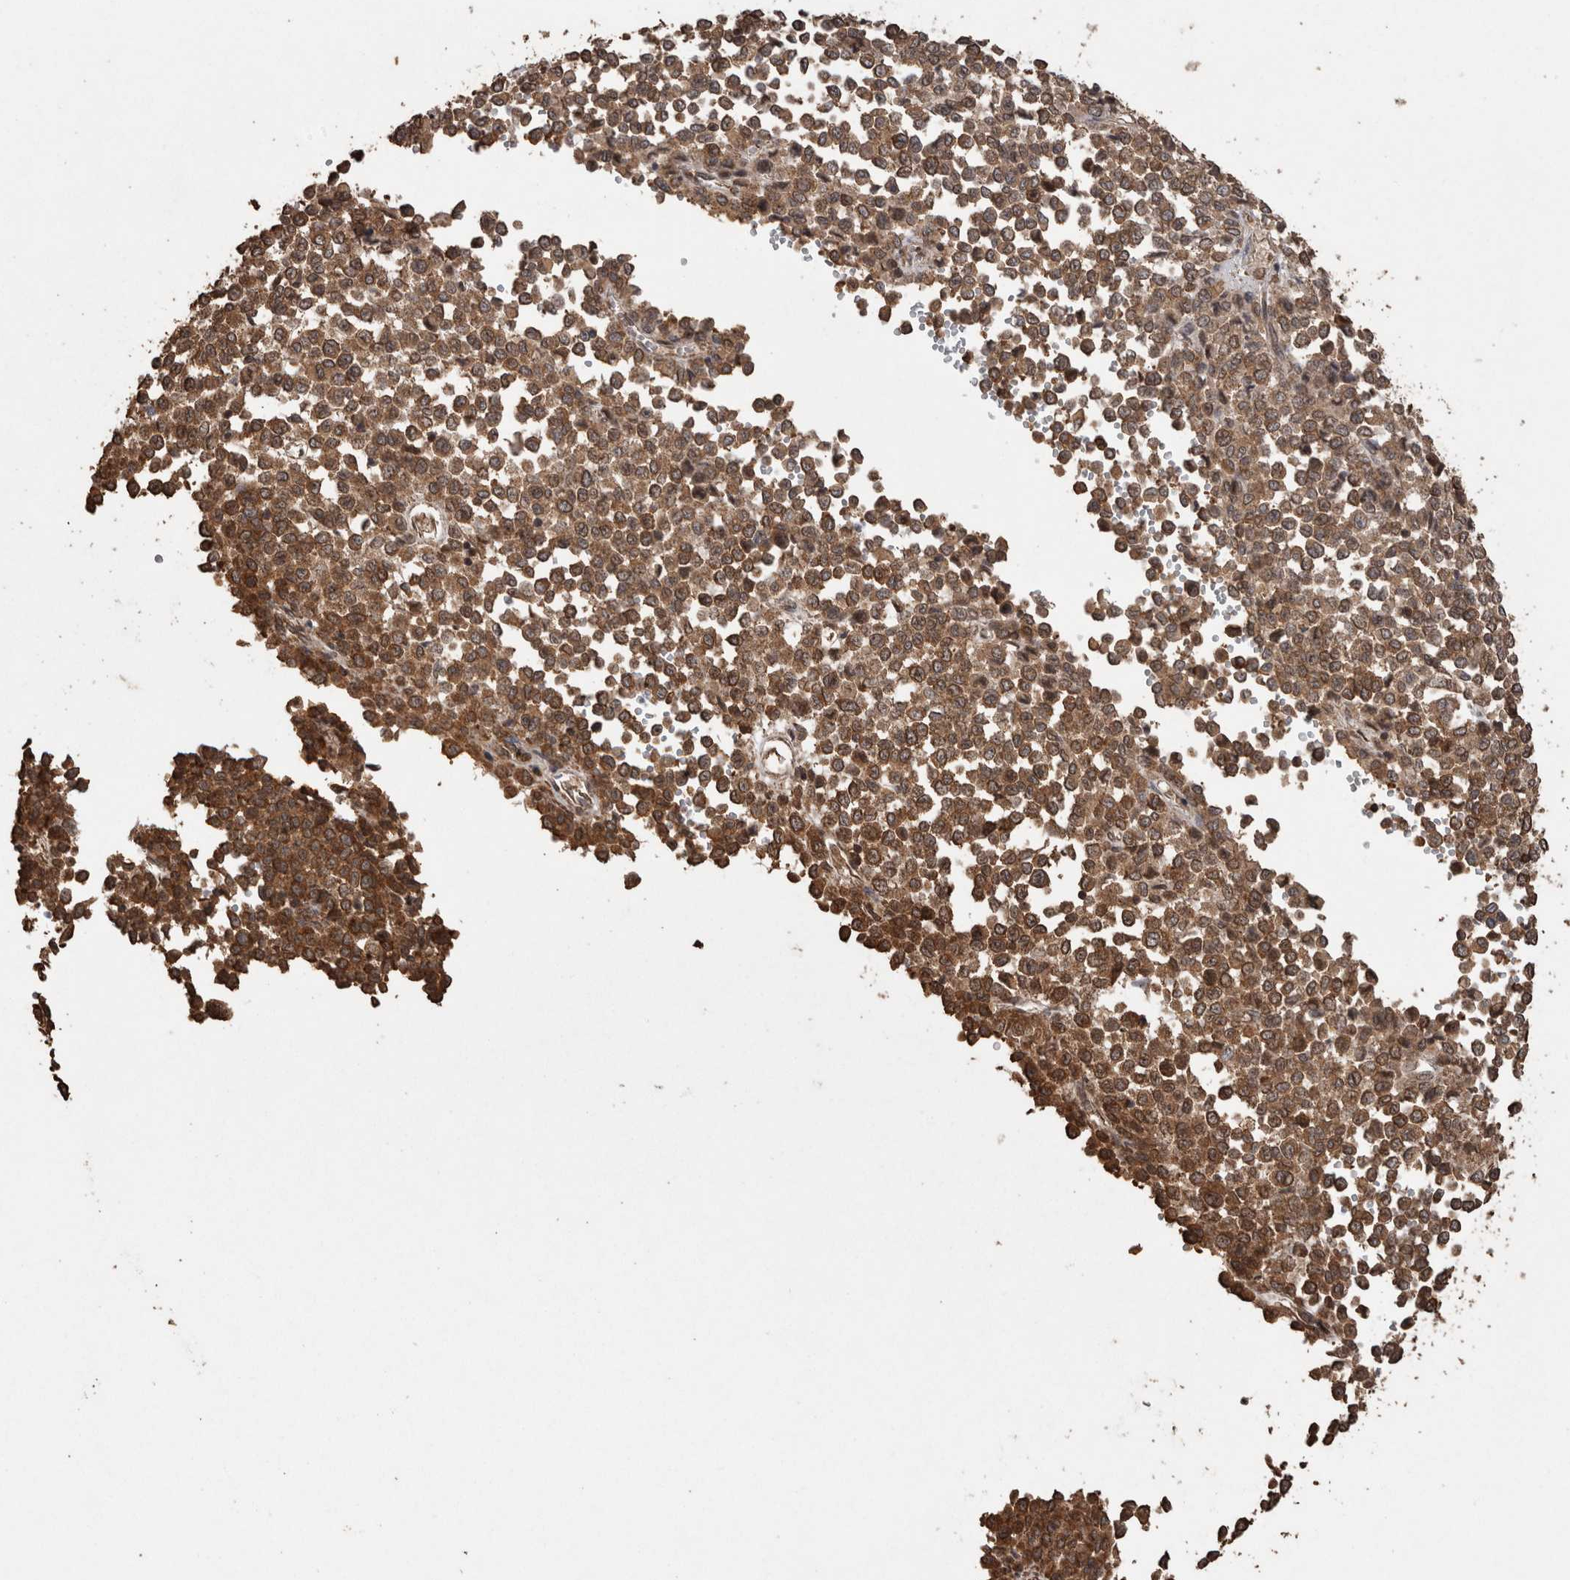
{"staining": {"intensity": "moderate", "quantity": ">75%", "location": "cytoplasmic/membranous"}, "tissue": "melanoma", "cell_type": "Tumor cells", "image_type": "cancer", "snomed": [{"axis": "morphology", "description": "Malignant melanoma, Metastatic site"}, {"axis": "topography", "description": "Pancreas"}], "caption": "Malignant melanoma (metastatic site) tissue reveals moderate cytoplasmic/membranous positivity in approximately >75% of tumor cells, visualized by immunohistochemistry.", "gene": "PINK1", "patient": {"sex": "female", "age": 30}}